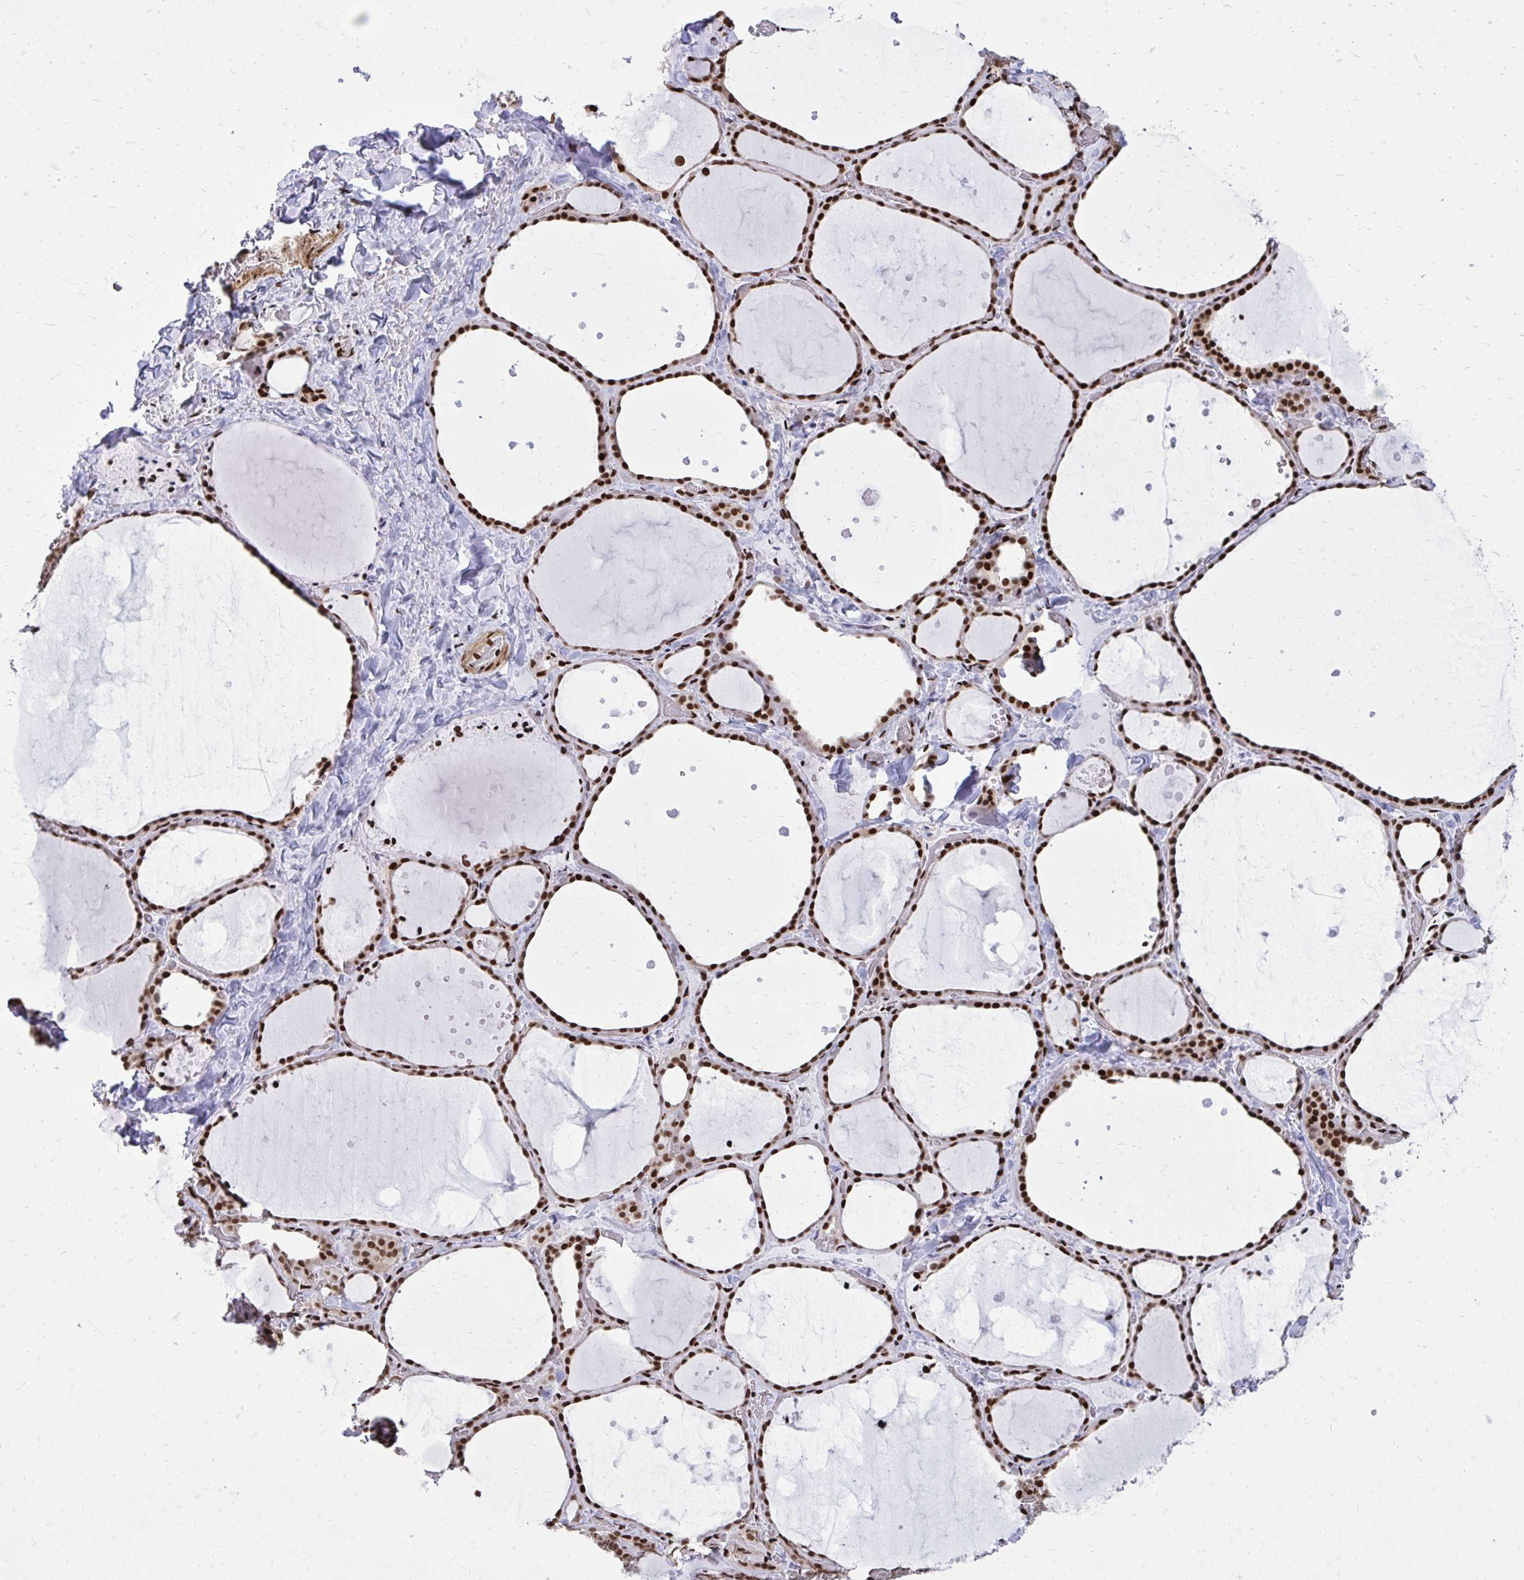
{"staining": {"intensity": "strong", "quantity": ">75%", "location": "nuclear"}, "tissue": "thyroid gland", "cell_type": "Glandular cells", "image_type": "normal", "snomed": [{"axis": "morphology", "description": "Normal tissue, NOS"}, {"axis": "topography", "description": "Thyroid gland"}], "caption": "DAB immunohistochemical staining of normal thyroid gland displays strong nuclear protein positivity in approximately >75% of glandular cells. (IHC, brightfield microscopy, high magnification).", "gene": "TBL1Y", "patient": {"sex": "female", "age": 36}}